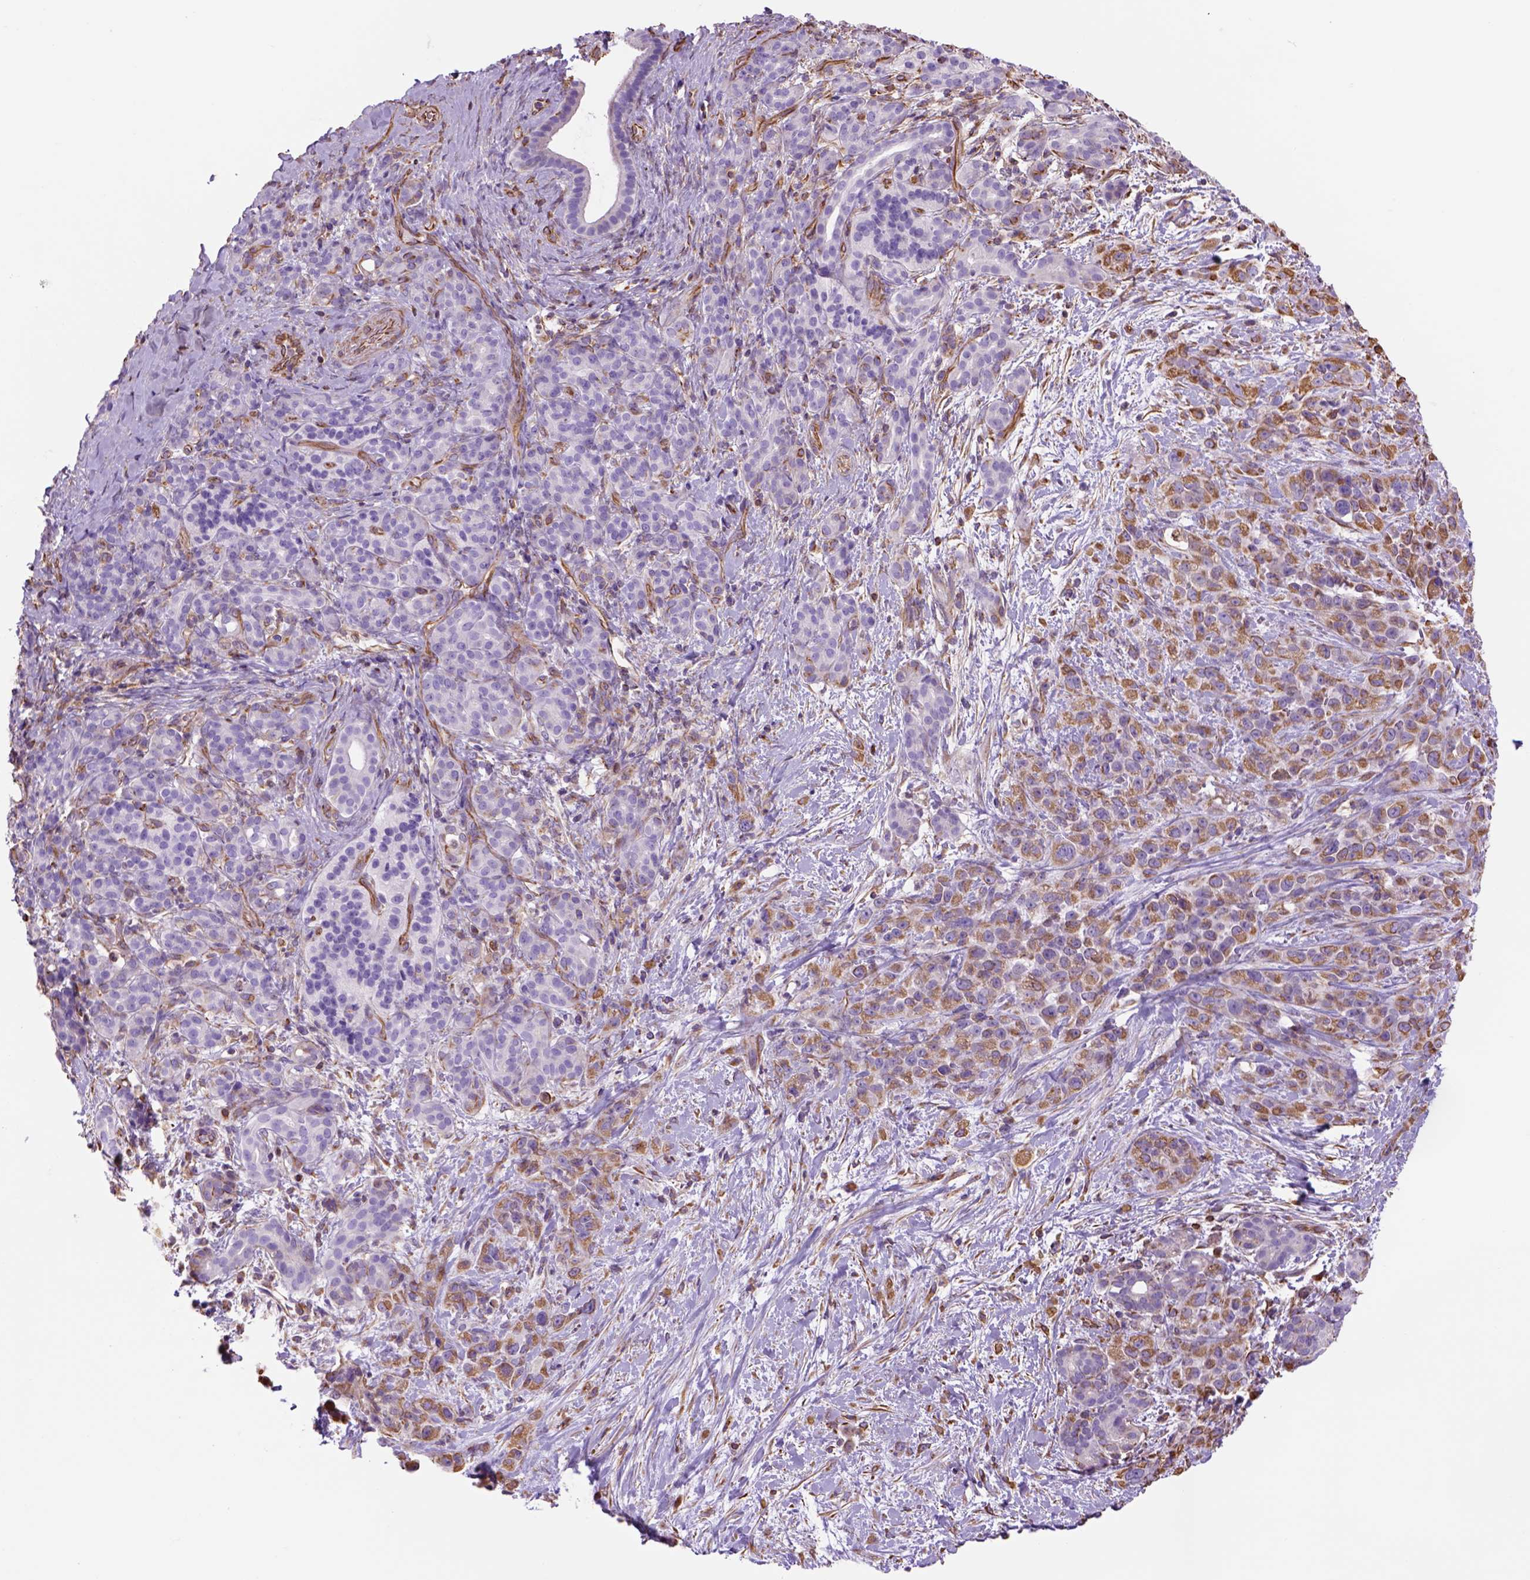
{"staining": {"intensity": "moderate", "quantity": "<25%", "location": "cytoplasmic/membranous"}, "tissue": "pancreatic cancer", "cell_type": "Tumor cells", "image_type": "cancer", "snomed": [{"axis": "morphology", "description": "Adenocarcinoma, NOS"}, {"axis": "topography", "description": "Pancreas"}], "caption": "Adenocarcinoma (pancreatic) stained for a protein reveals moderate cytoplasmic/membranous positivity in tumor cells.", "gene": "ZZZ3", "patient": {"sex": "male", "age": 44}}